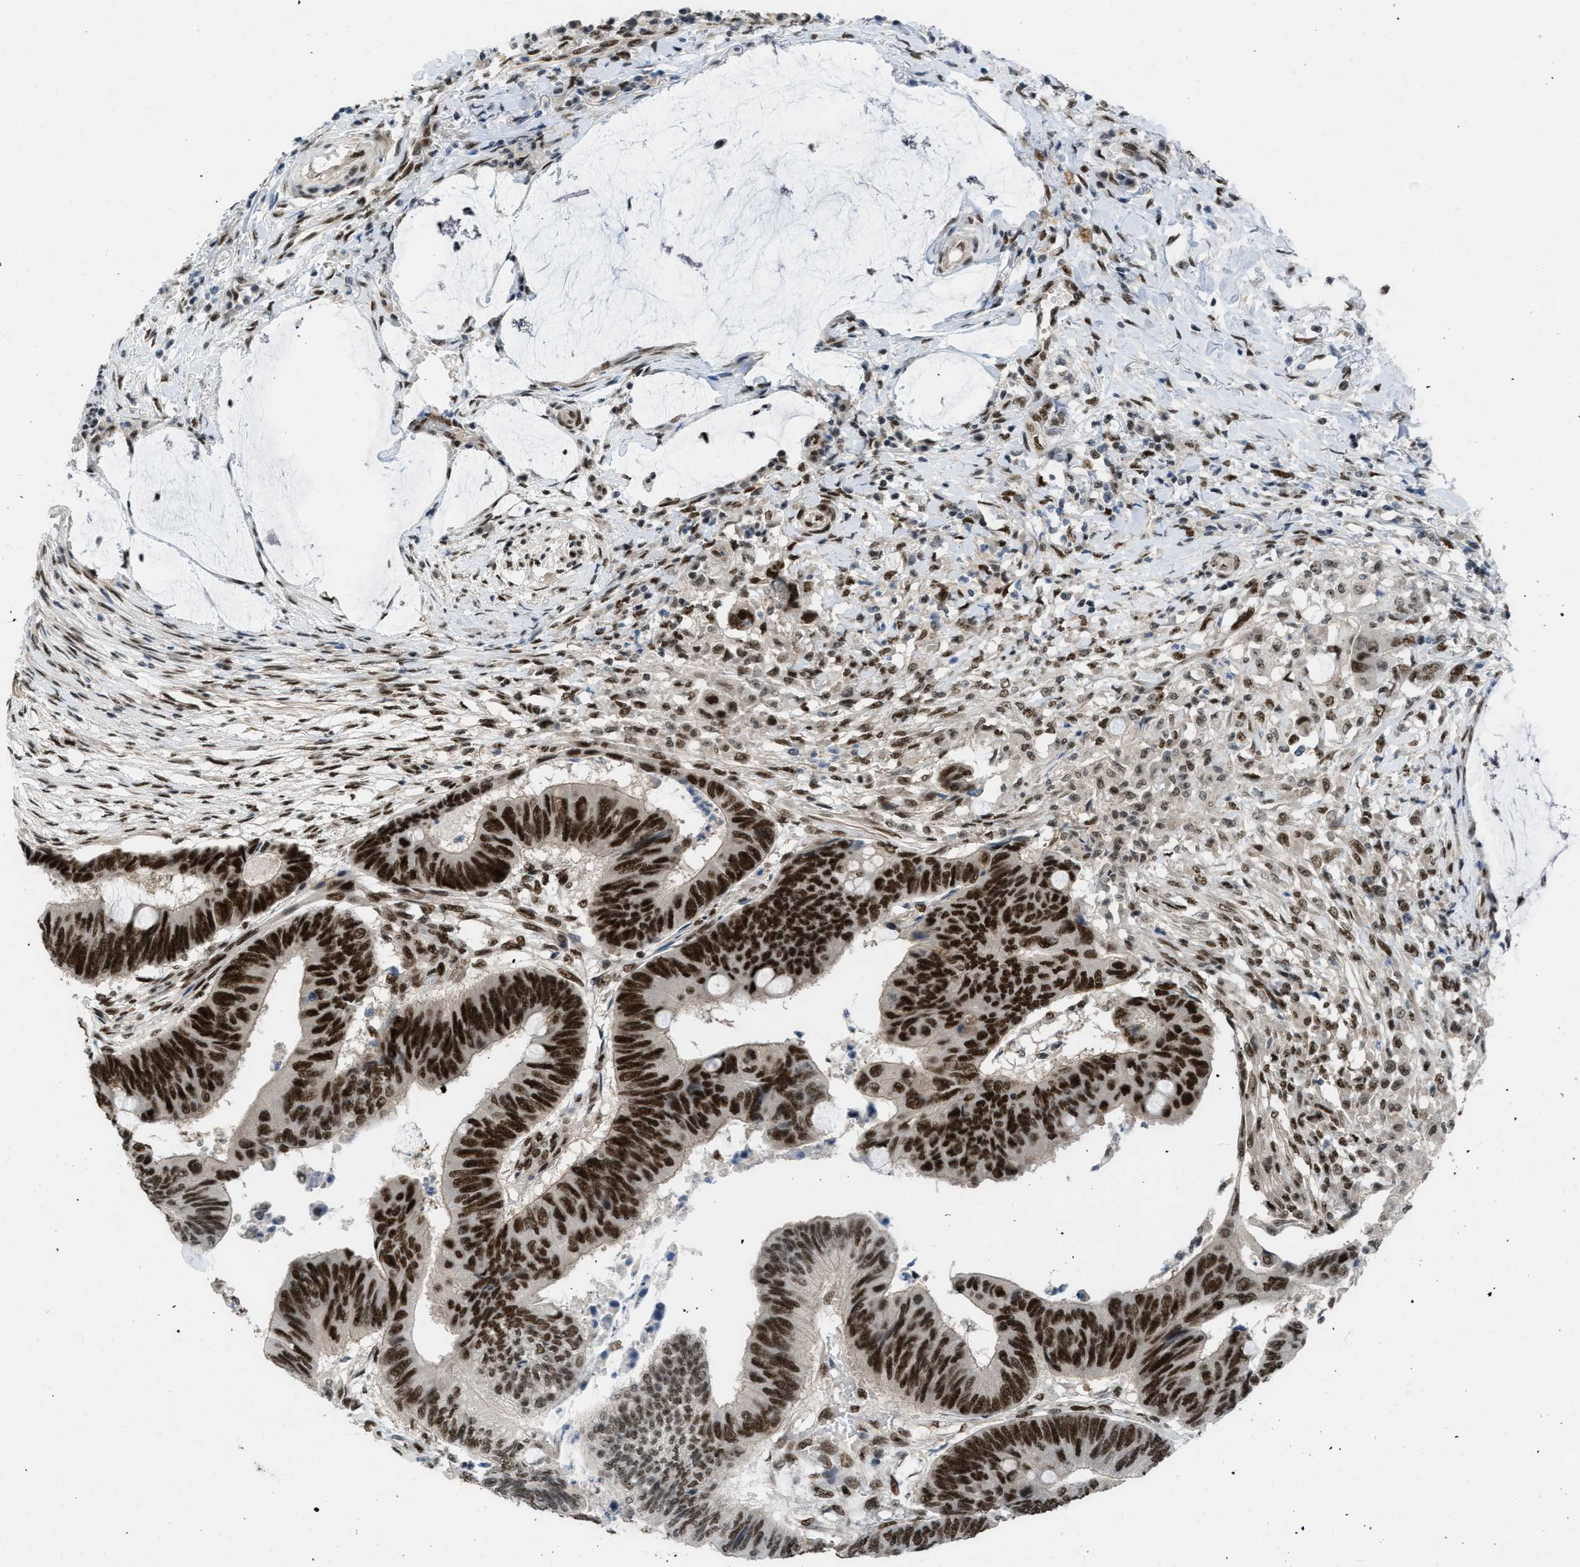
{"staining": {"intensity": "strong", "quantity": ">75%", "location": "nuclear"}, "tissue": "colorectal cancer", "cell_type": "Tumor cells", "image_type": "cancer", "snomed": [{"axis": "morphology", "description": "Normal tissue, NOS"}, {"axis": "morphology", "description": "Adenocarcinoma, NOS"}, {"axis": "topography", "description": "Rectum"}, {"axis": "topography", "description": "Peripheral nerve tissue"}], "caption": "Protein analysis of adenocarcinoma (colorectal) tissue demonstrates strong nuclear staining in about >75% of tumor cells. Nuclei are stained in blue.", "gene": "CDT1", "patient": {"sex": "male", "age": 92}}